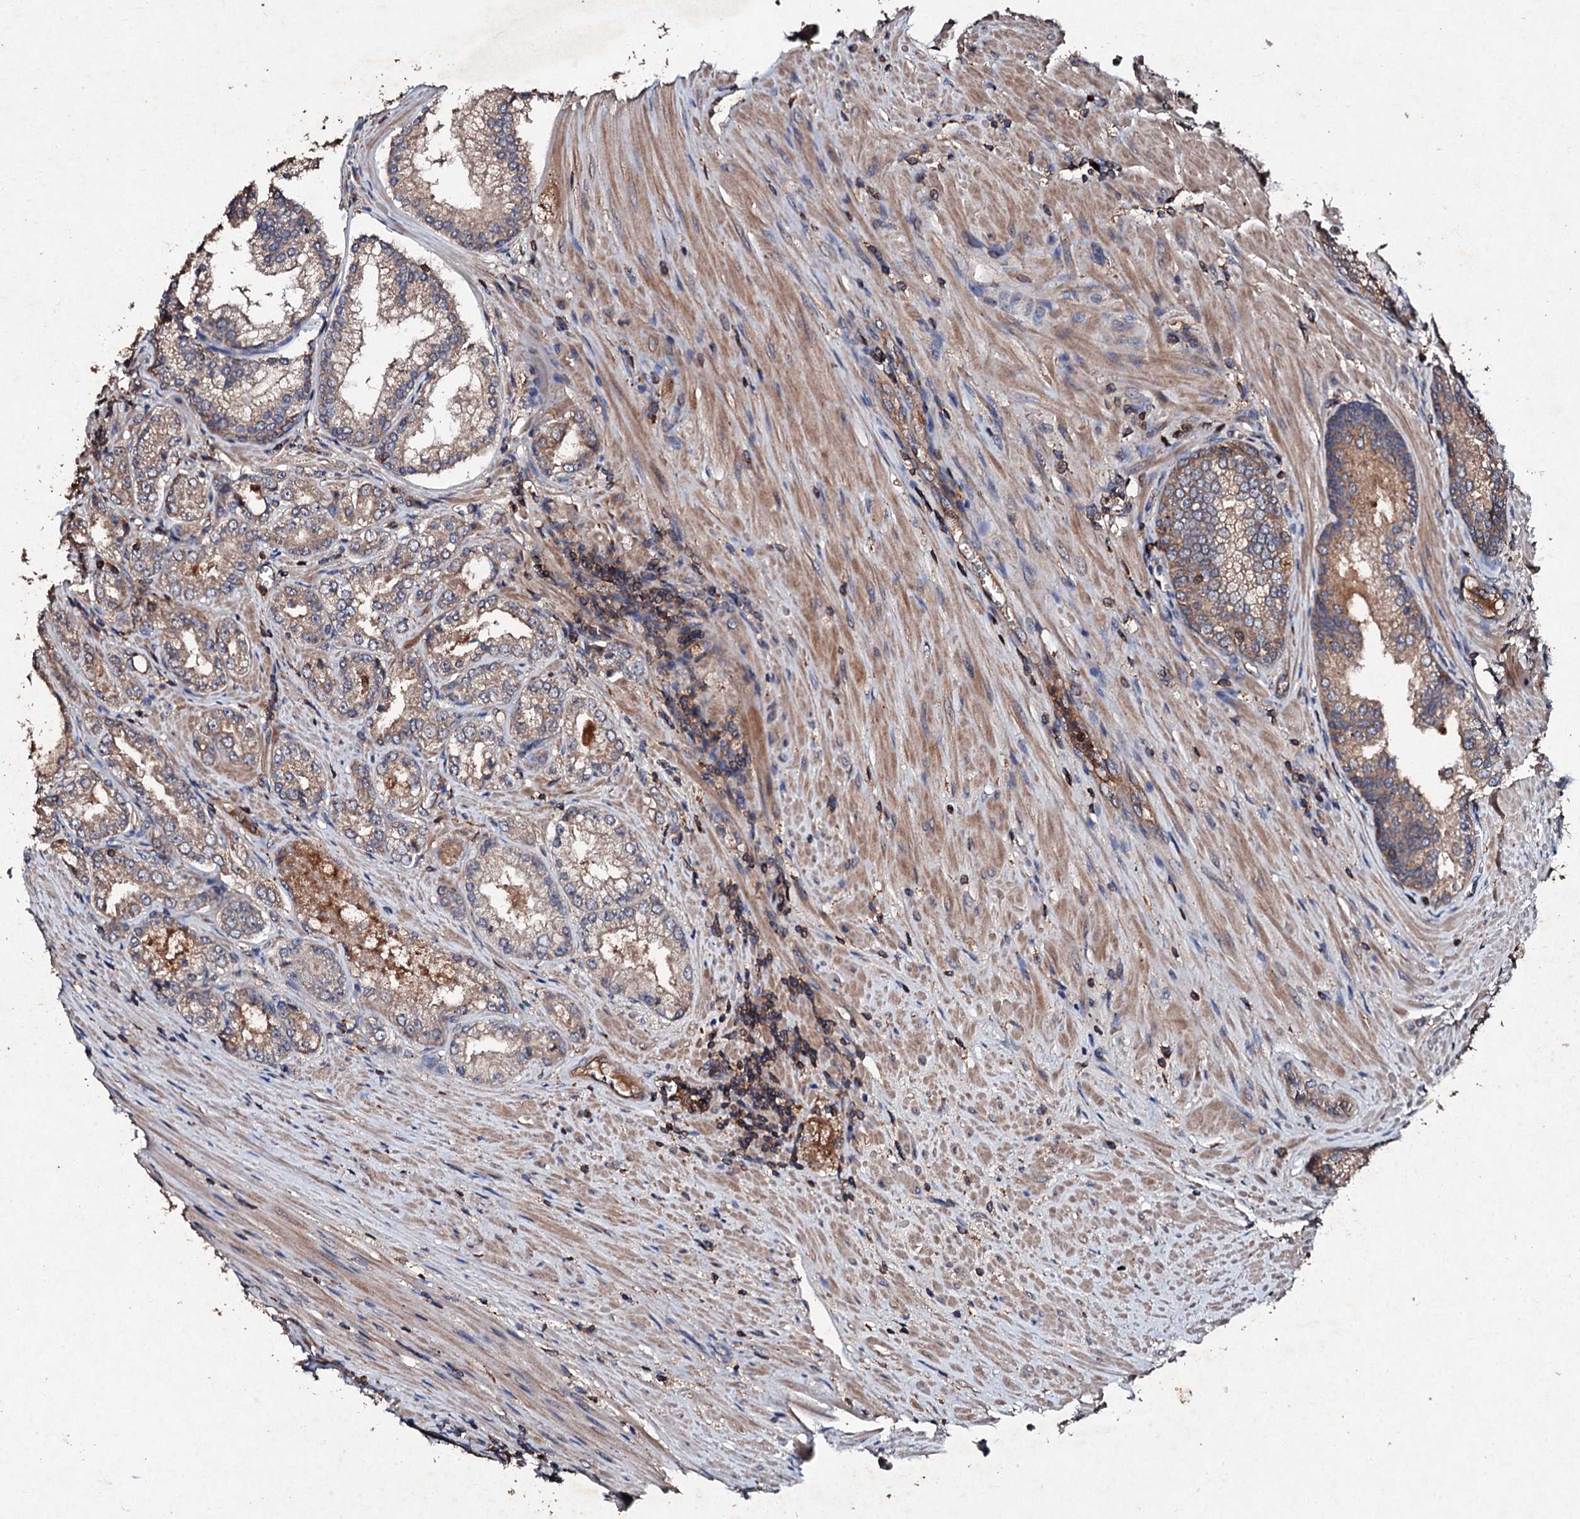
{"staining": {"intensity": "weak", "quantity": ">75%", "location": "cytoplasmic/membranous"}, "tissue": "prostate cancer", "cell_type": "Tumor cells", "image_type": "cancer", "snomed": [{"axis": "morphology", "description": "Adenocarcinoma, High grade"}, {"axis": "topography", "description": "Prostate"}], "caption": "Tumor cells demonstrate low levels of weak cytoplasmic/membranous staining in about >75% of cells in high-grade adenocarcinoma (prostate).", "gene": "KERA", "patient": {"sex": "male", "age": 72}}